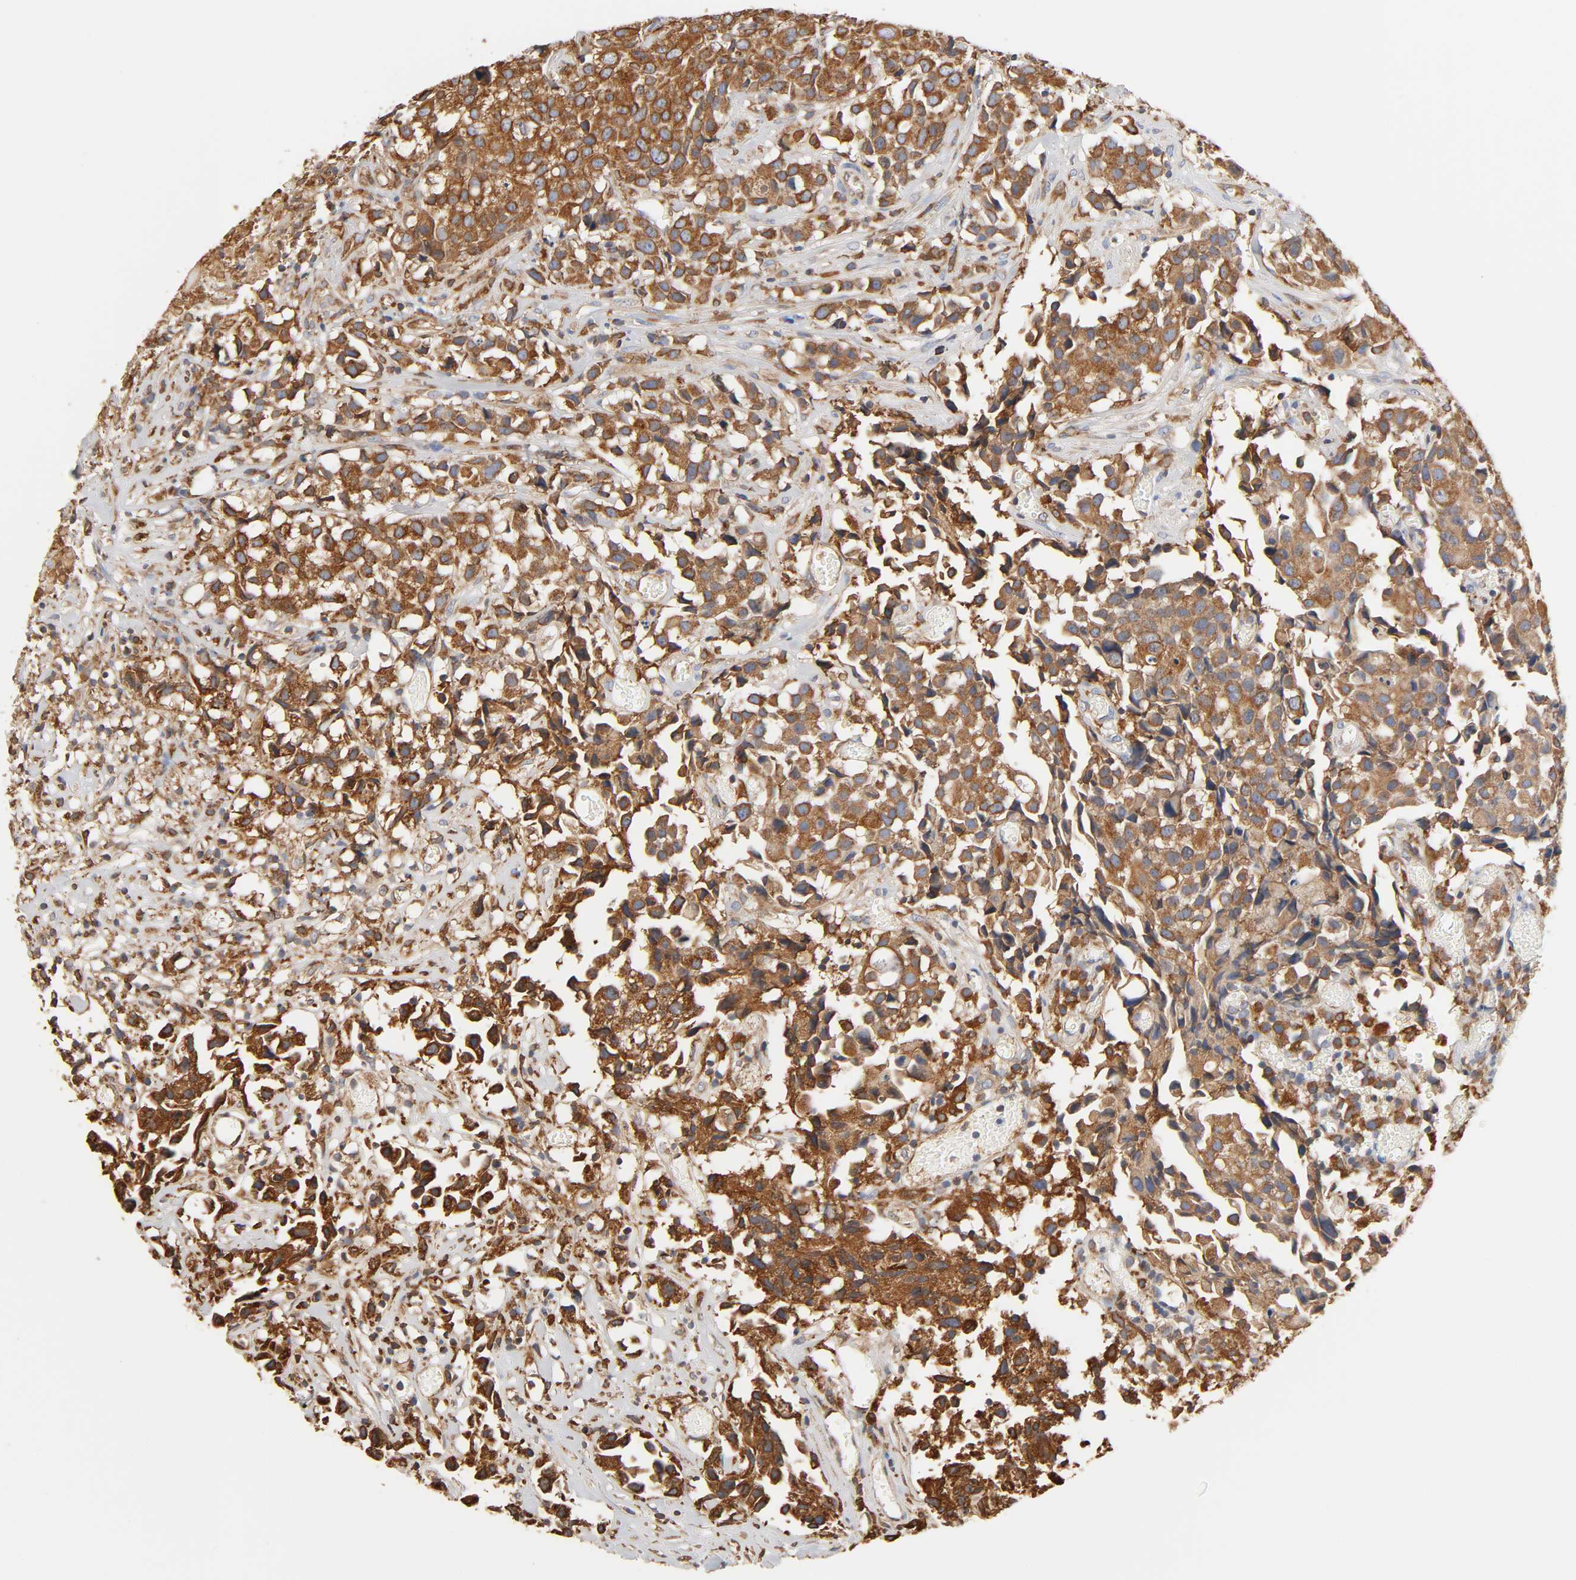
{"staining": {"intensity": "strong", "quantity": ">75%", "location": "cytoplasmic/membranous"}, "tissue": "urothelial cancer", "cell_type": "Tumor cells", "image_type": "cancer", "snomed": [{"axis": "morphology", "description": "Urothelial carcinoma, High grade"}, {"axis": "topography", "description": "Urinary bladder"}], "caption": "Urothelial cancer tissue reveals strong cytoplasmic/membranous staining in approximately >75% of tumor cells, visualized by immunohistochemistry.", "gene": "BCAP31", "patient": {"sex": "female", "age": 75}}